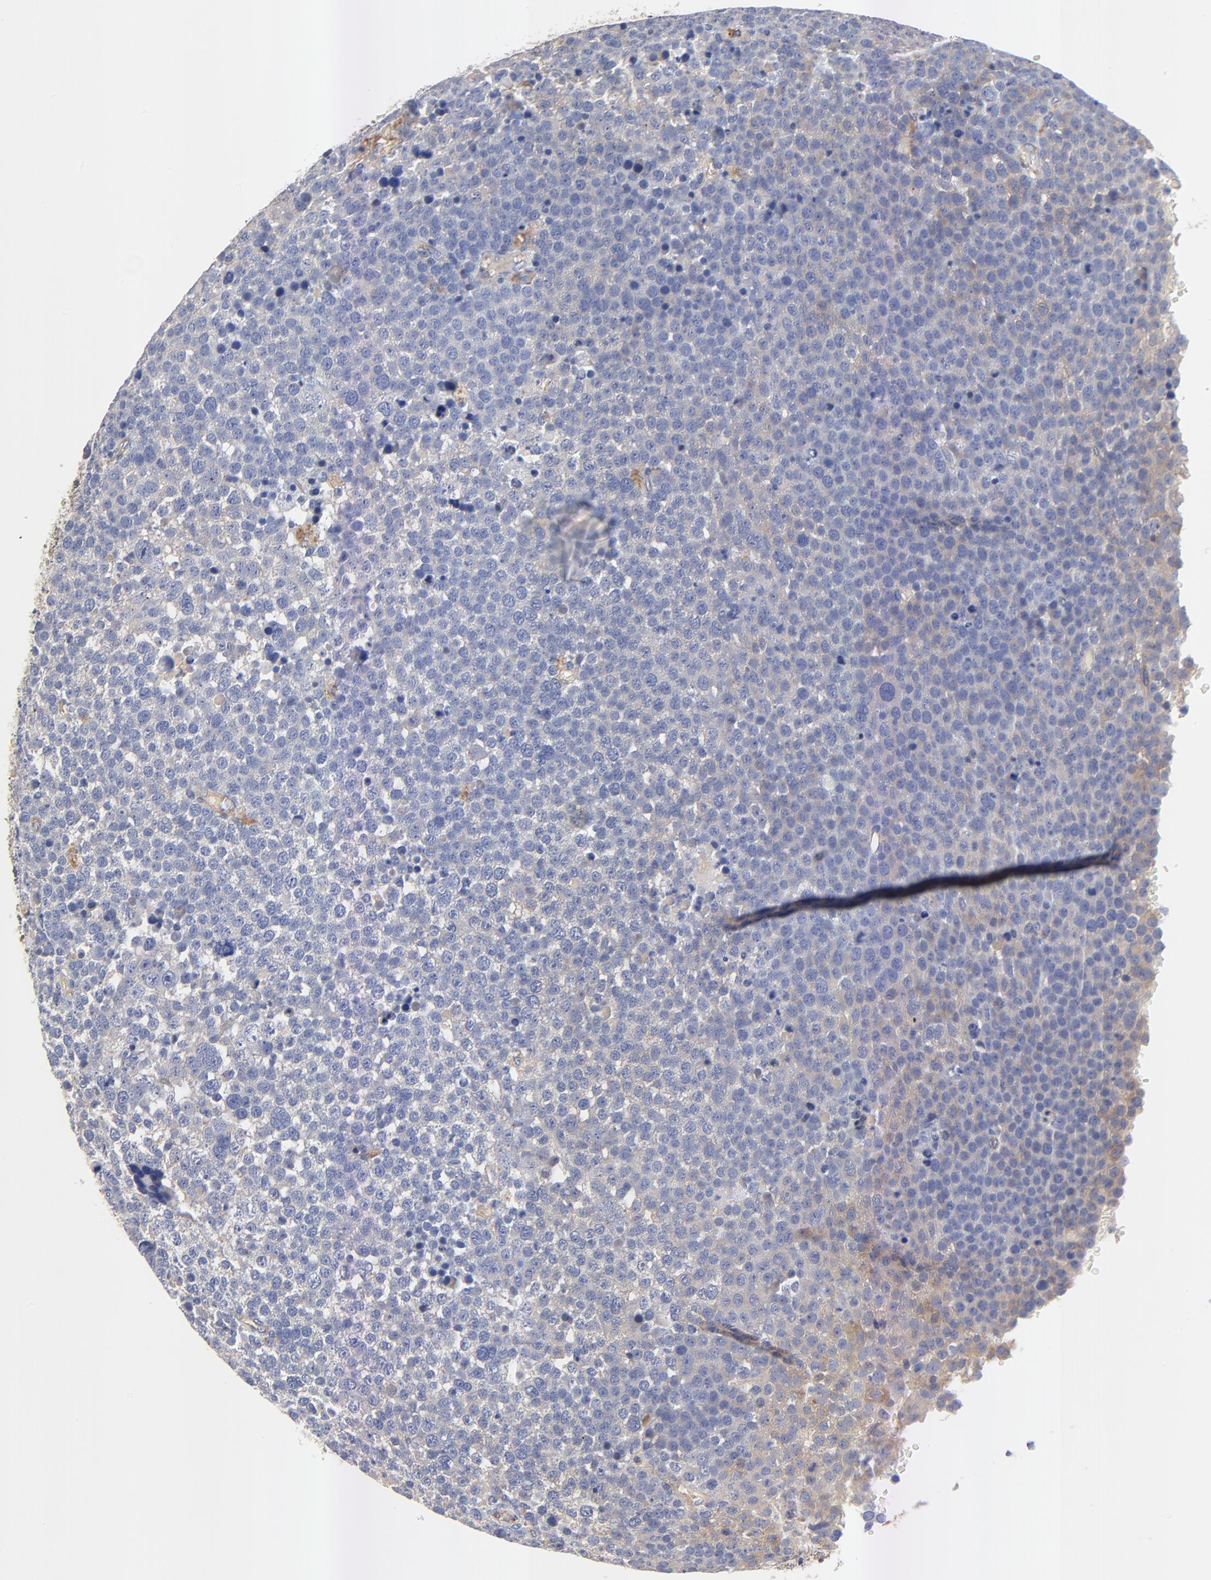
{"staining": {"intensity": "weak", "quantity": "<25%", "location": "cytoplasmic/membranous"}, "tissue": "testis cancer", "cell_type": "Tumor cells", "image_type": "cancer", "snomed": [{"axis": "morphology", "description": "Seminoma, NOS"}, {"axis": "topography", "description": "Testis"}], "caption": "Human testis seminoma stained for a protein using immunohistochemistry (IHC) displays no expression in tumor cells.", "gene": "FBXL2", "patient": {"sex": "male", "age": 71}}